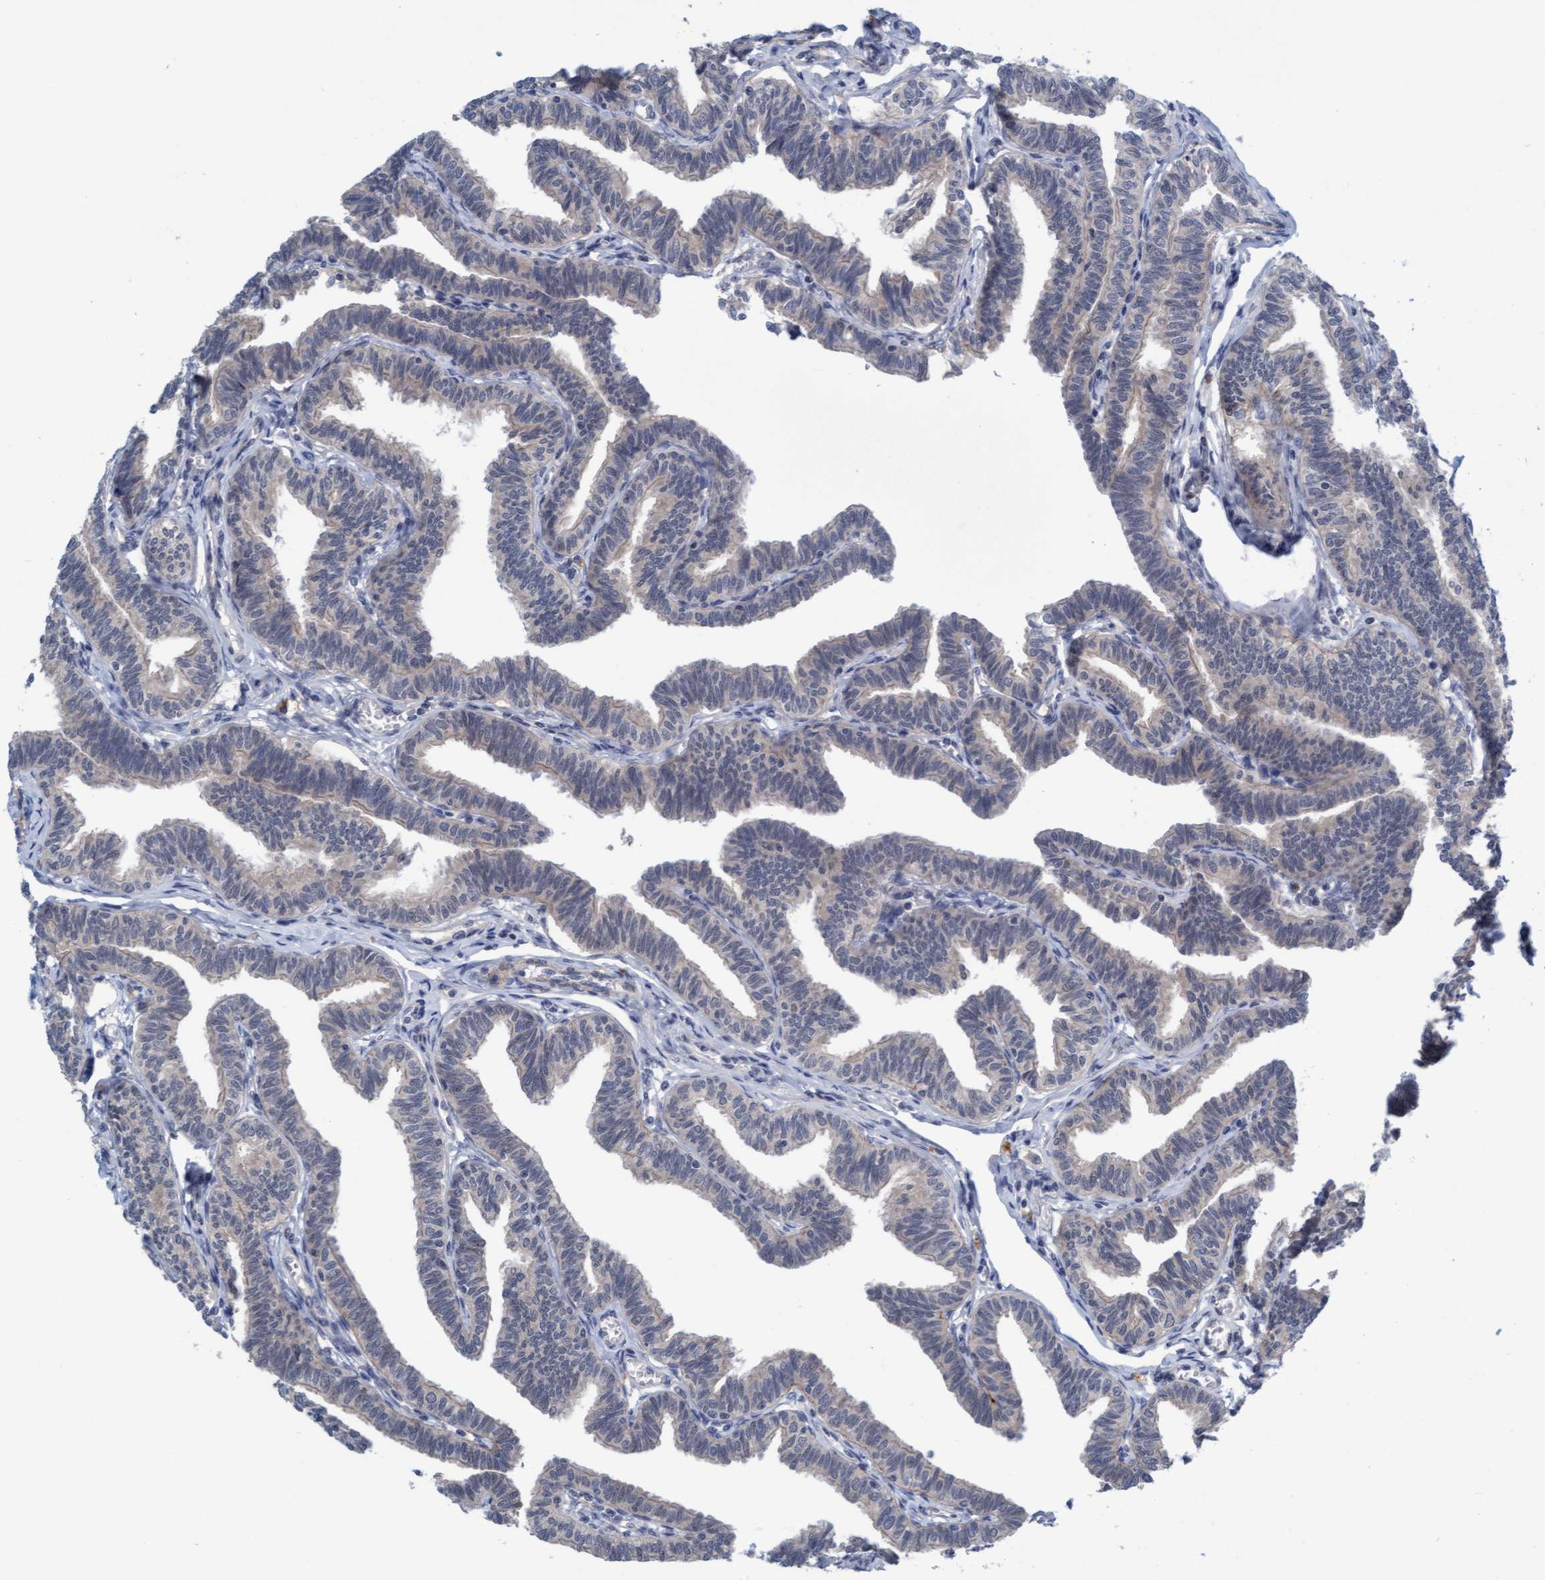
{"staining": {"intensity": "weak", "quantity": "25%-75%", "location": "cytoplasmic/membranous"}, "tissue": "fallopian tube", "cell_type": "Glandular cells", "image_type": "normal", "snomed": [{"axis": "morphology", "description": "Normal tissue, NOS"}, {"axis": "topography", "description": "Fallopian tube"}, {"axis": "topography", "description": "Ovary"}], "caption": "Human fallopian tube stained for a protein (brown) exhibits weak cytoplasmic/membranous positive staining in approximately 25%-75% of glandular cells.", "gene": "TSTD2", "patient": {"sex": "female", "age": 23}}